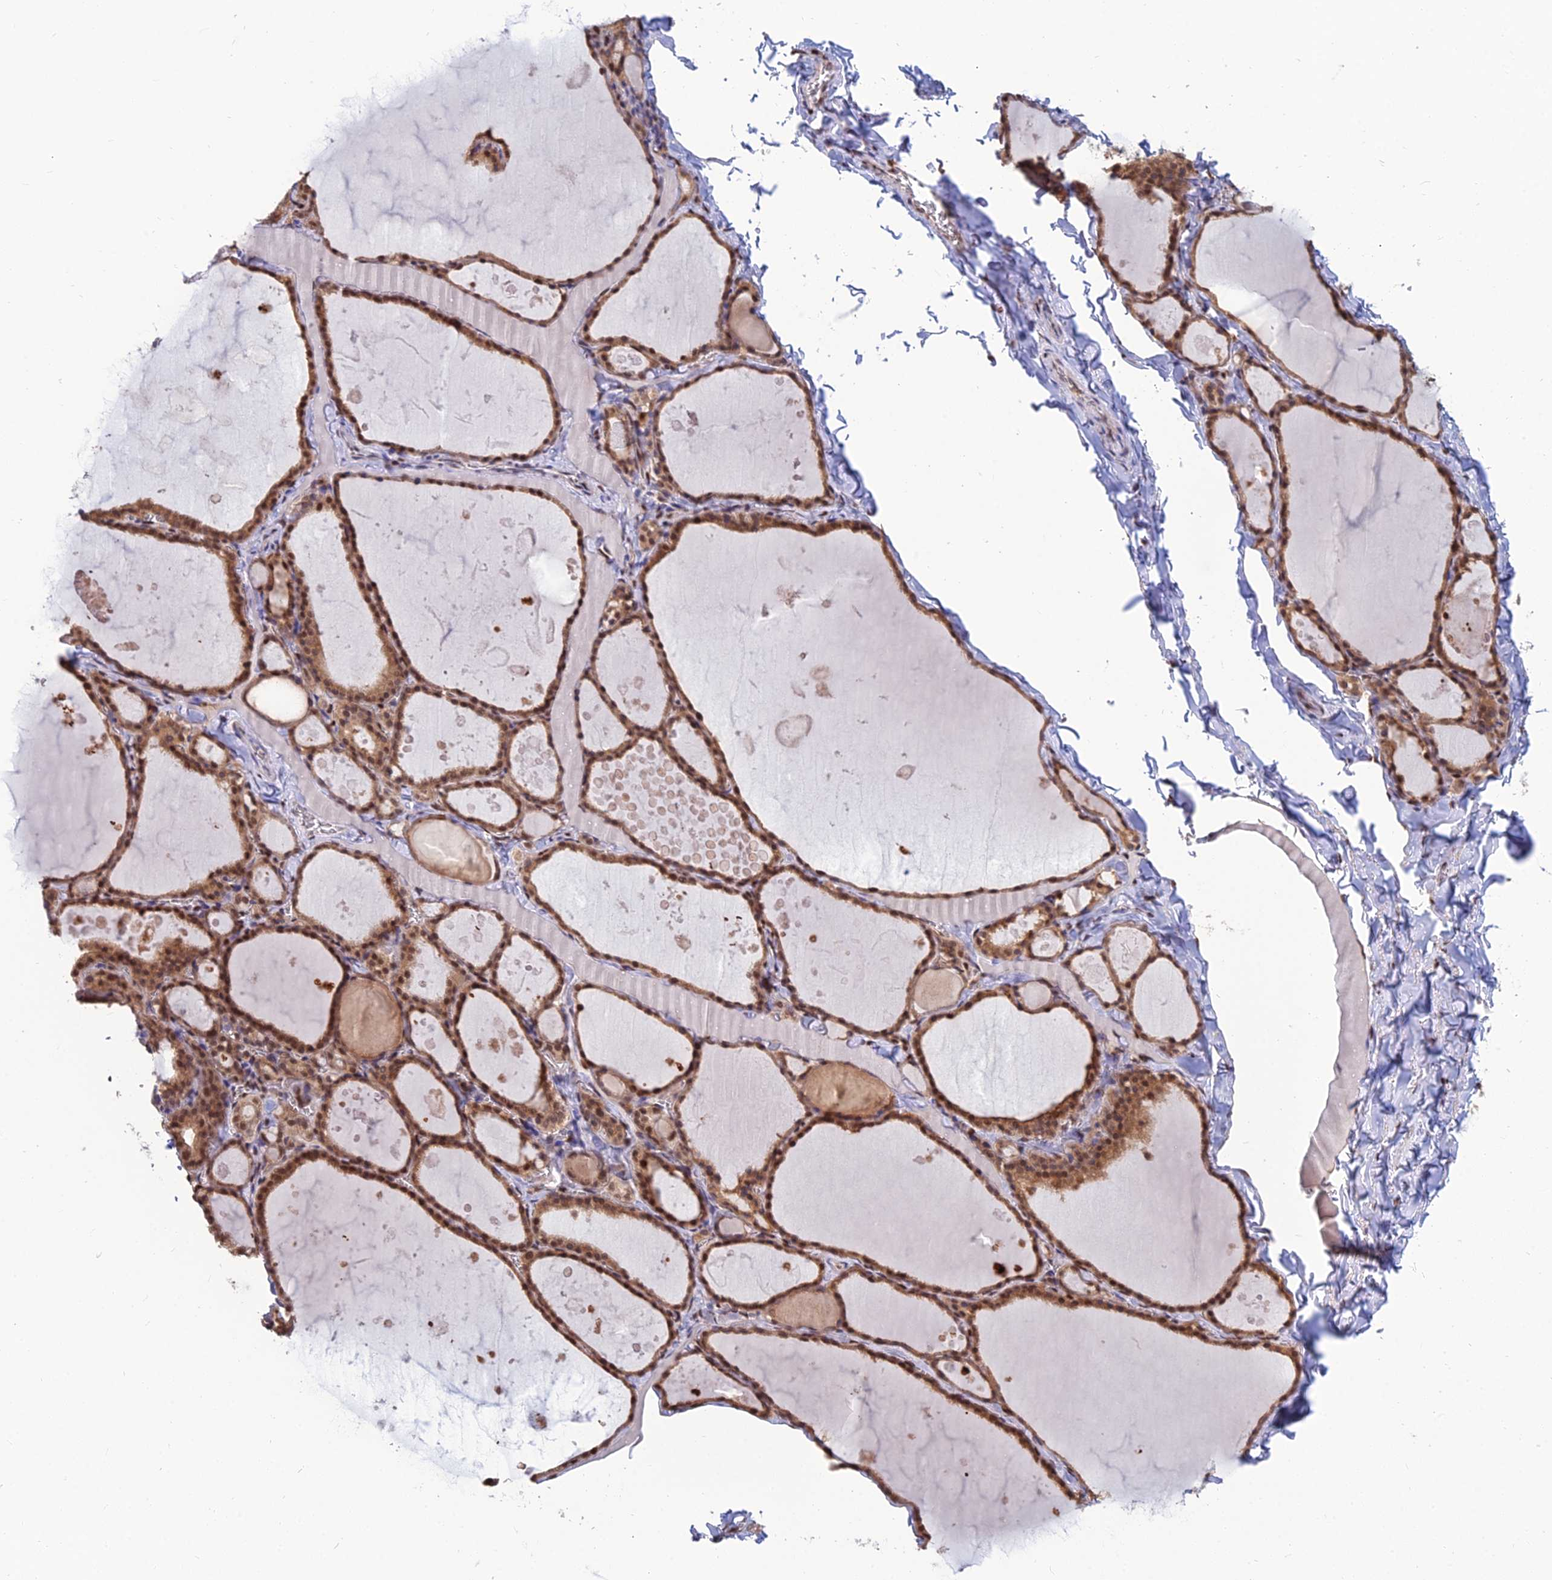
{"staining": {"intensity": "moderate", "quantity": ">75%", "location": "cytoplasmic/membranous,nuclear"}, "tissue": "thyroid gland", "cell_type": "Glandular cells", "image_type": "normal", "snomed": [{"axis": "morphology", "description": "Normal tissue, NOS"}, {"axis": "topography", "description": "Thyroid gland"}], "caption": "The image exhibits immunohistochemical staining of benign thyroid gland. There is moderate cytoplasmic/membranous,nuclear expression is appreciated in approximately >75% of glandular cells.", "gene": "DNPEP", "patient": {"sex": "male", "age": 56}}